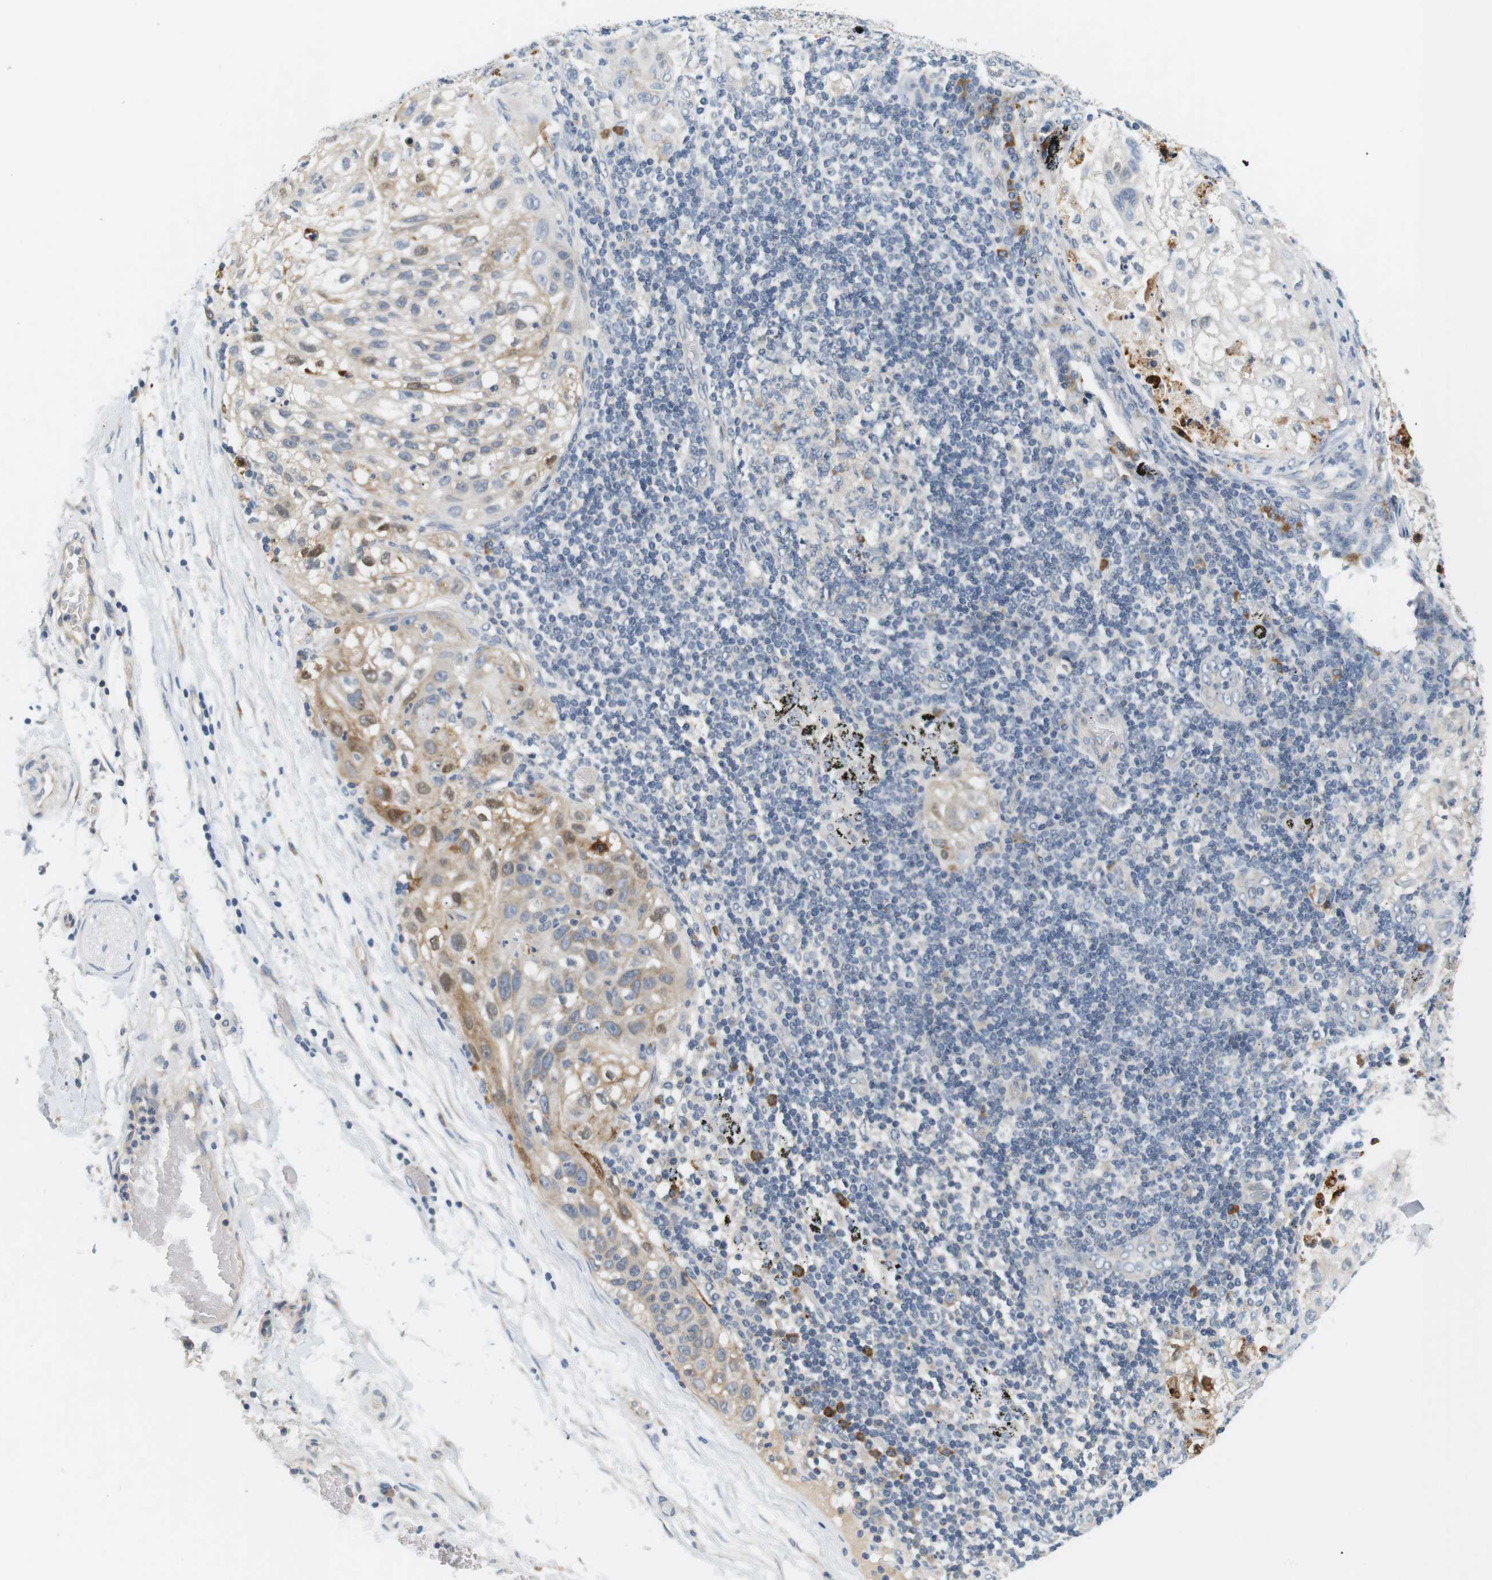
{"staining": {"intensity": "moderate", "quantity": "<25%", "location": "cytoplasmic/membranous,nuclear"}, "tissue": "lung cancer", "cell_type": "Tumor cells", "image_type": "cancer", "snomed": [{"axis": "morphology", "description": "Inflammation, NOS"}, {"axis": "morphology", "description": "Squamous cell carcinoma, NOS"}, {"axis": "topography", "description": "Lymph node"}, {"axis": "topography", "description": "Soft tissue"}, {"axis": "topography", "description": "Lung"}], "caption": "Human lung cancer (squamous cell carcinoma) stained with a protein marker reveals moderate staining in tumor cells.", "gene": "EVA1C", "patient": {"sex": "male", "age": 66}}